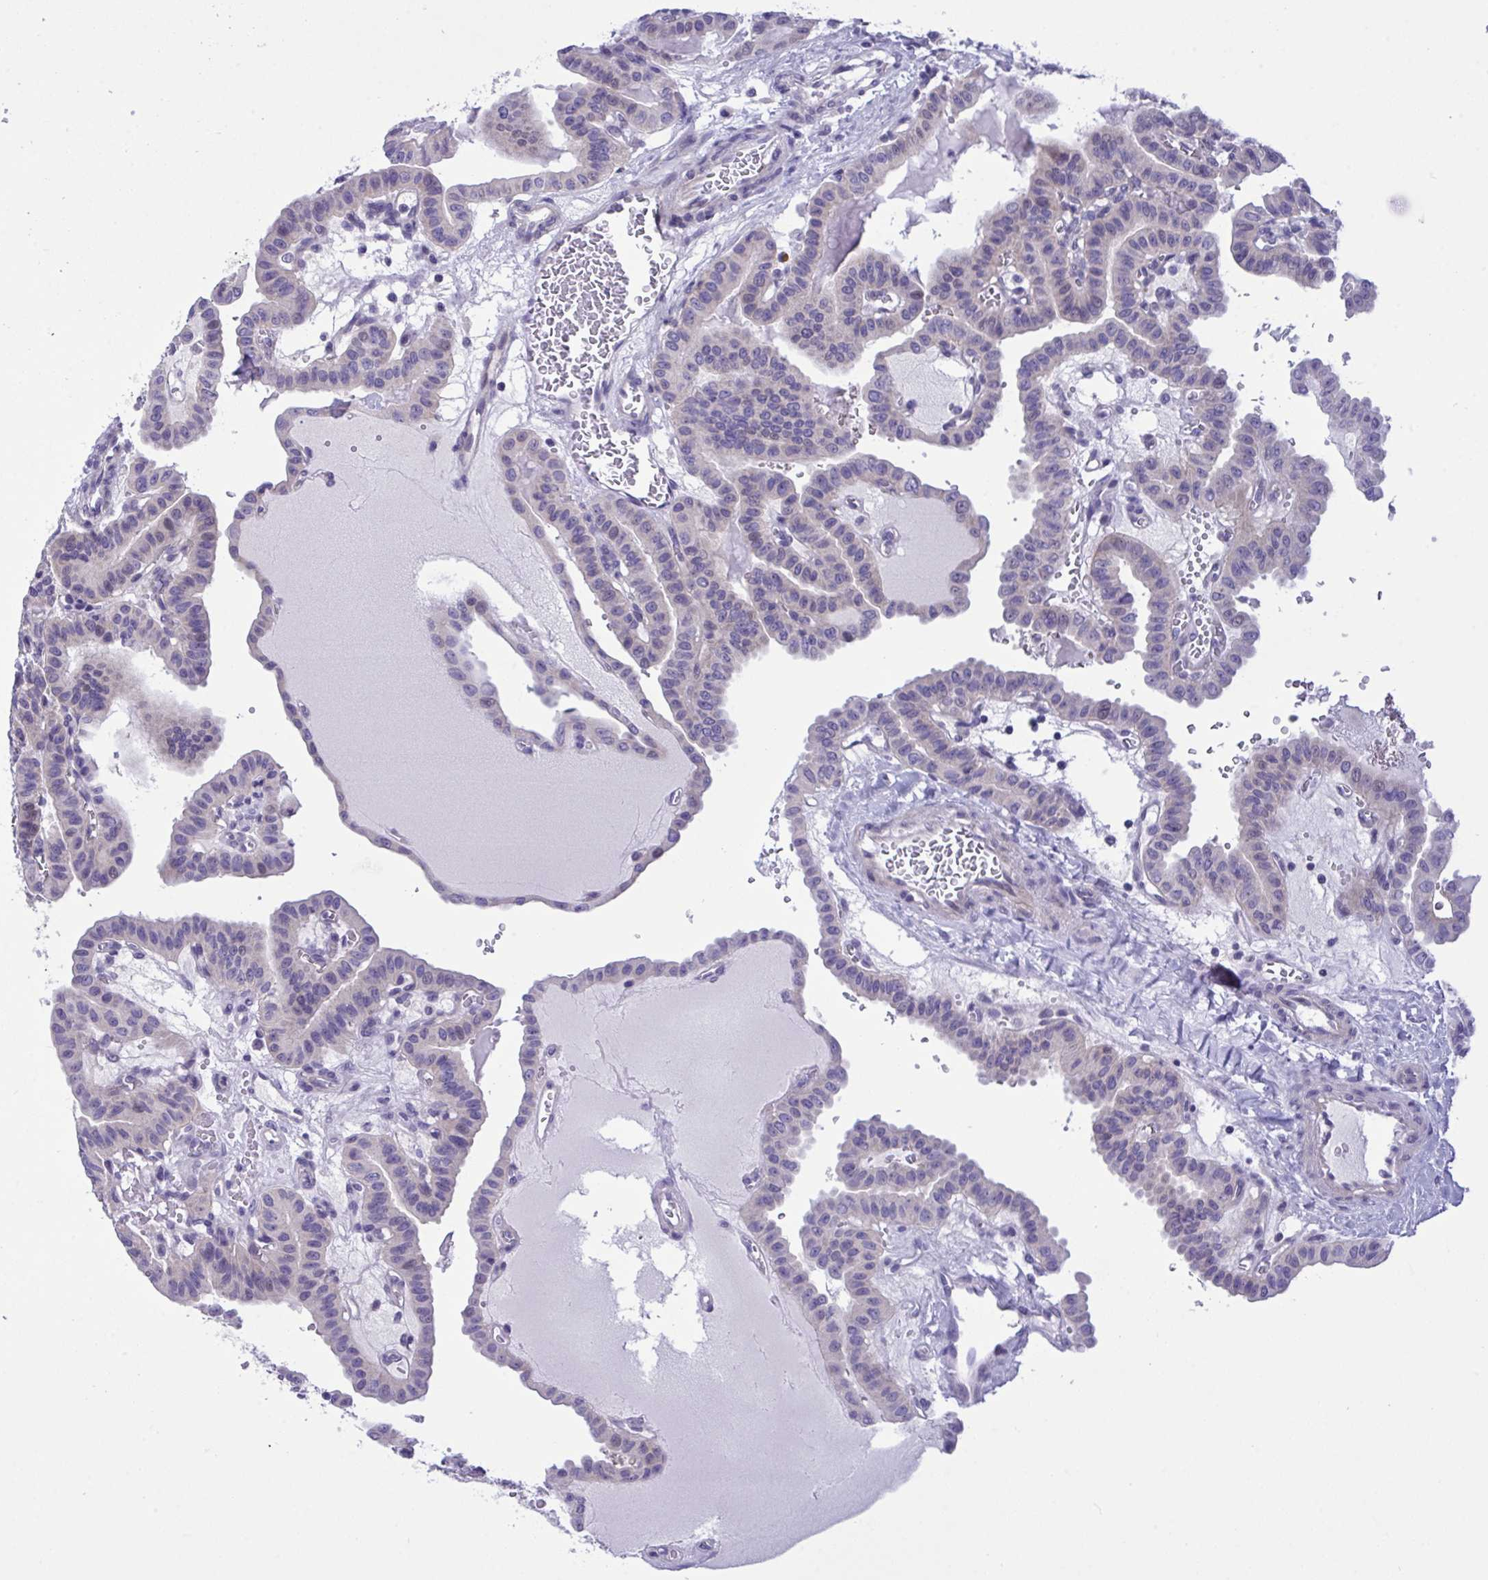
{"staining": {"intensity": "negative", "quantity": "none", "location": "none"}, "tissue": "thyroid cancer", "cell_type": "Tumor cells", "image_type": "cancer", "snomed": [{"axis": "morphology", "description": "Papillary adenocarcinoma, NOS"}, {"axis": "topography", "description": "Thyroid gland"}], "caption": "DAB (3,3'-diaminobenzidine) immunohistochemical staining of thyroid cancer (papillary adenocarcinoma) reveals no significant expression in tumor cells.", "gene": "WDR97", "patient": {"sex": "male", "age": 87}}